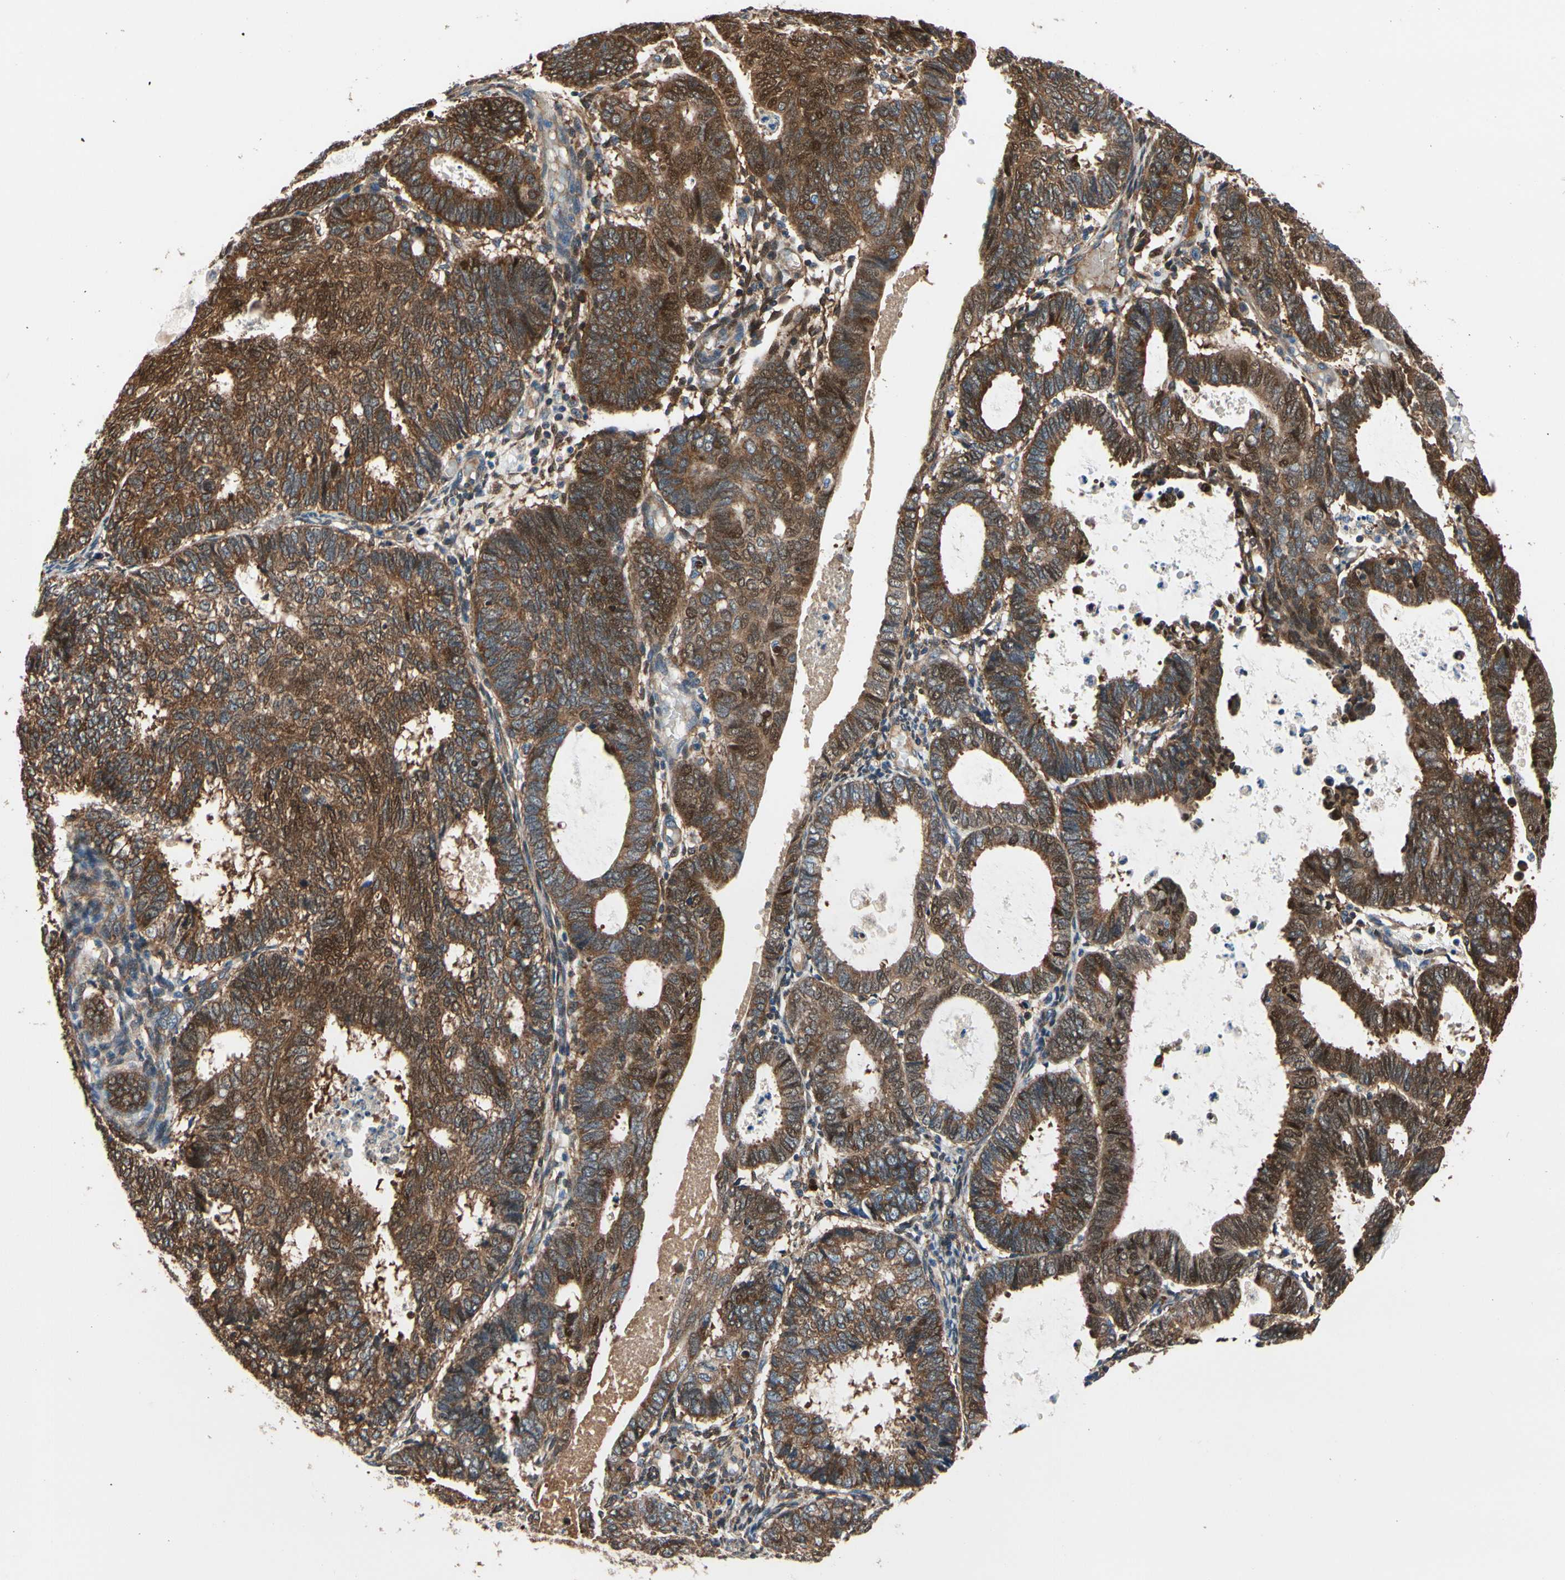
{"staining": {"intensity": "strong", "quantity": ">75%", "location": "cytoplasmic/membranous"}, "tissue": "endometrial cancer", "cell_type": "Tumor cells", "image_type": "cancer", "snomed": [{"axis": "morphology", "description": "Adenocarcinoma, NOS"}, {"axis": "topography", "description": "Uterus"}], "caption": "Protein analysis of endometrial cancer tissue exhibits strong cytoplasmic/membranous positivity in about >75% of tumor cells. The protein of interest is stained brown, and the nuclei are stained in blue (DAB IHC with brightfield microscopy, high magnification).", "gene": "PRDX2", "patient": {"sex": "female", "age": 60}}